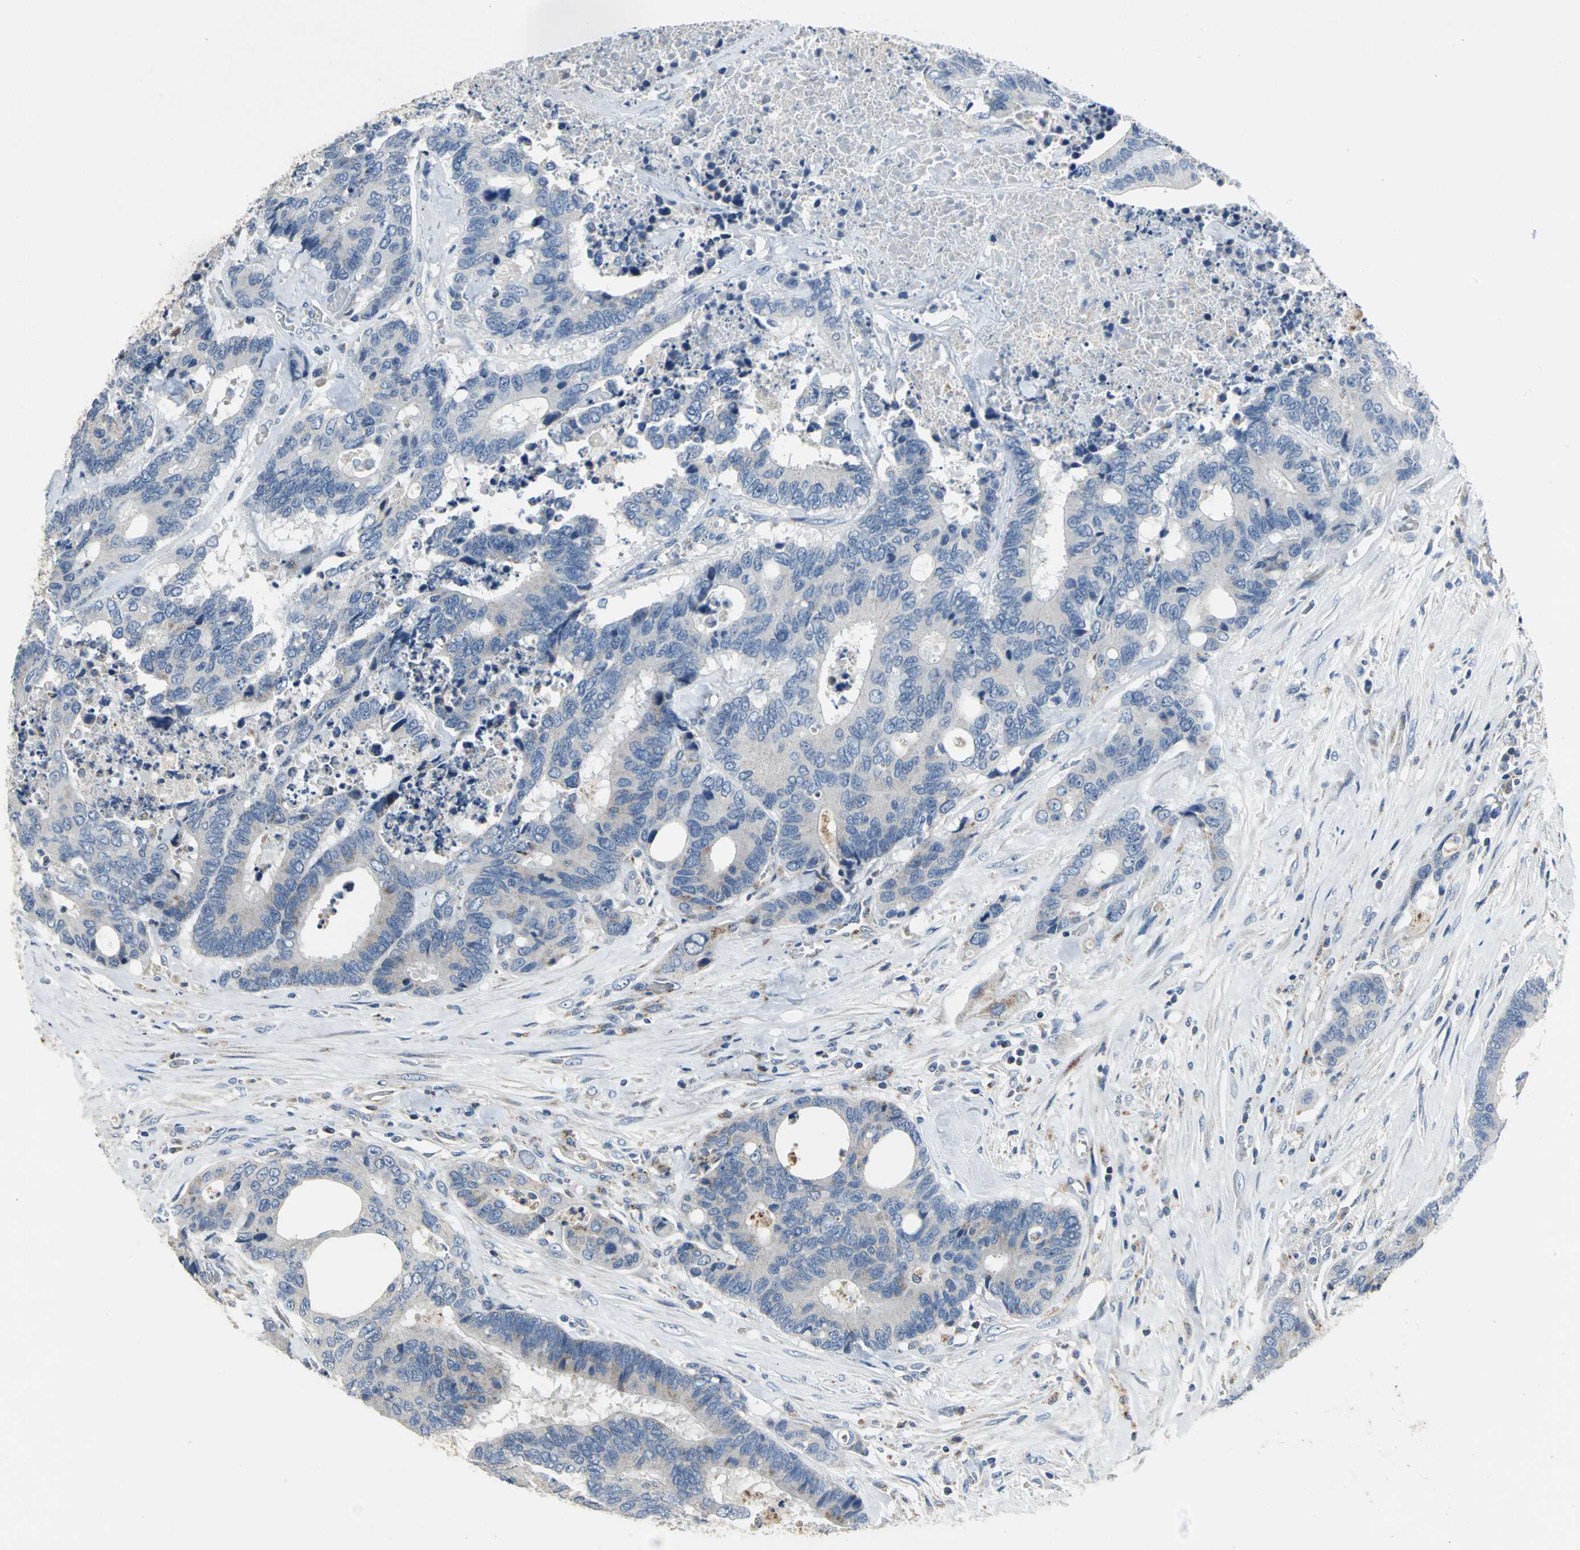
{"staining": {"intensity": "weak", "quantity": "<25%", "location": "cytoplasmic/membranous"}, "tissue": "colorectal cancer", "cell_type": "Tumor cells", "image_type": "cancer", "snomed": [{"axis": "morphology", "description": "Adenocarcinoma, NOS"}, {"axis": "topography", "description": "Rectum"}], "caption": "A high-resolution histopathology image shows immunohistochemistry (IHC) staining of colorectal cancer (adenocarcinoma), which reveals no significant positivity in tumor cells.", "gene": "SPPL2B", "patient": {"sex": "male", "age": 55}}